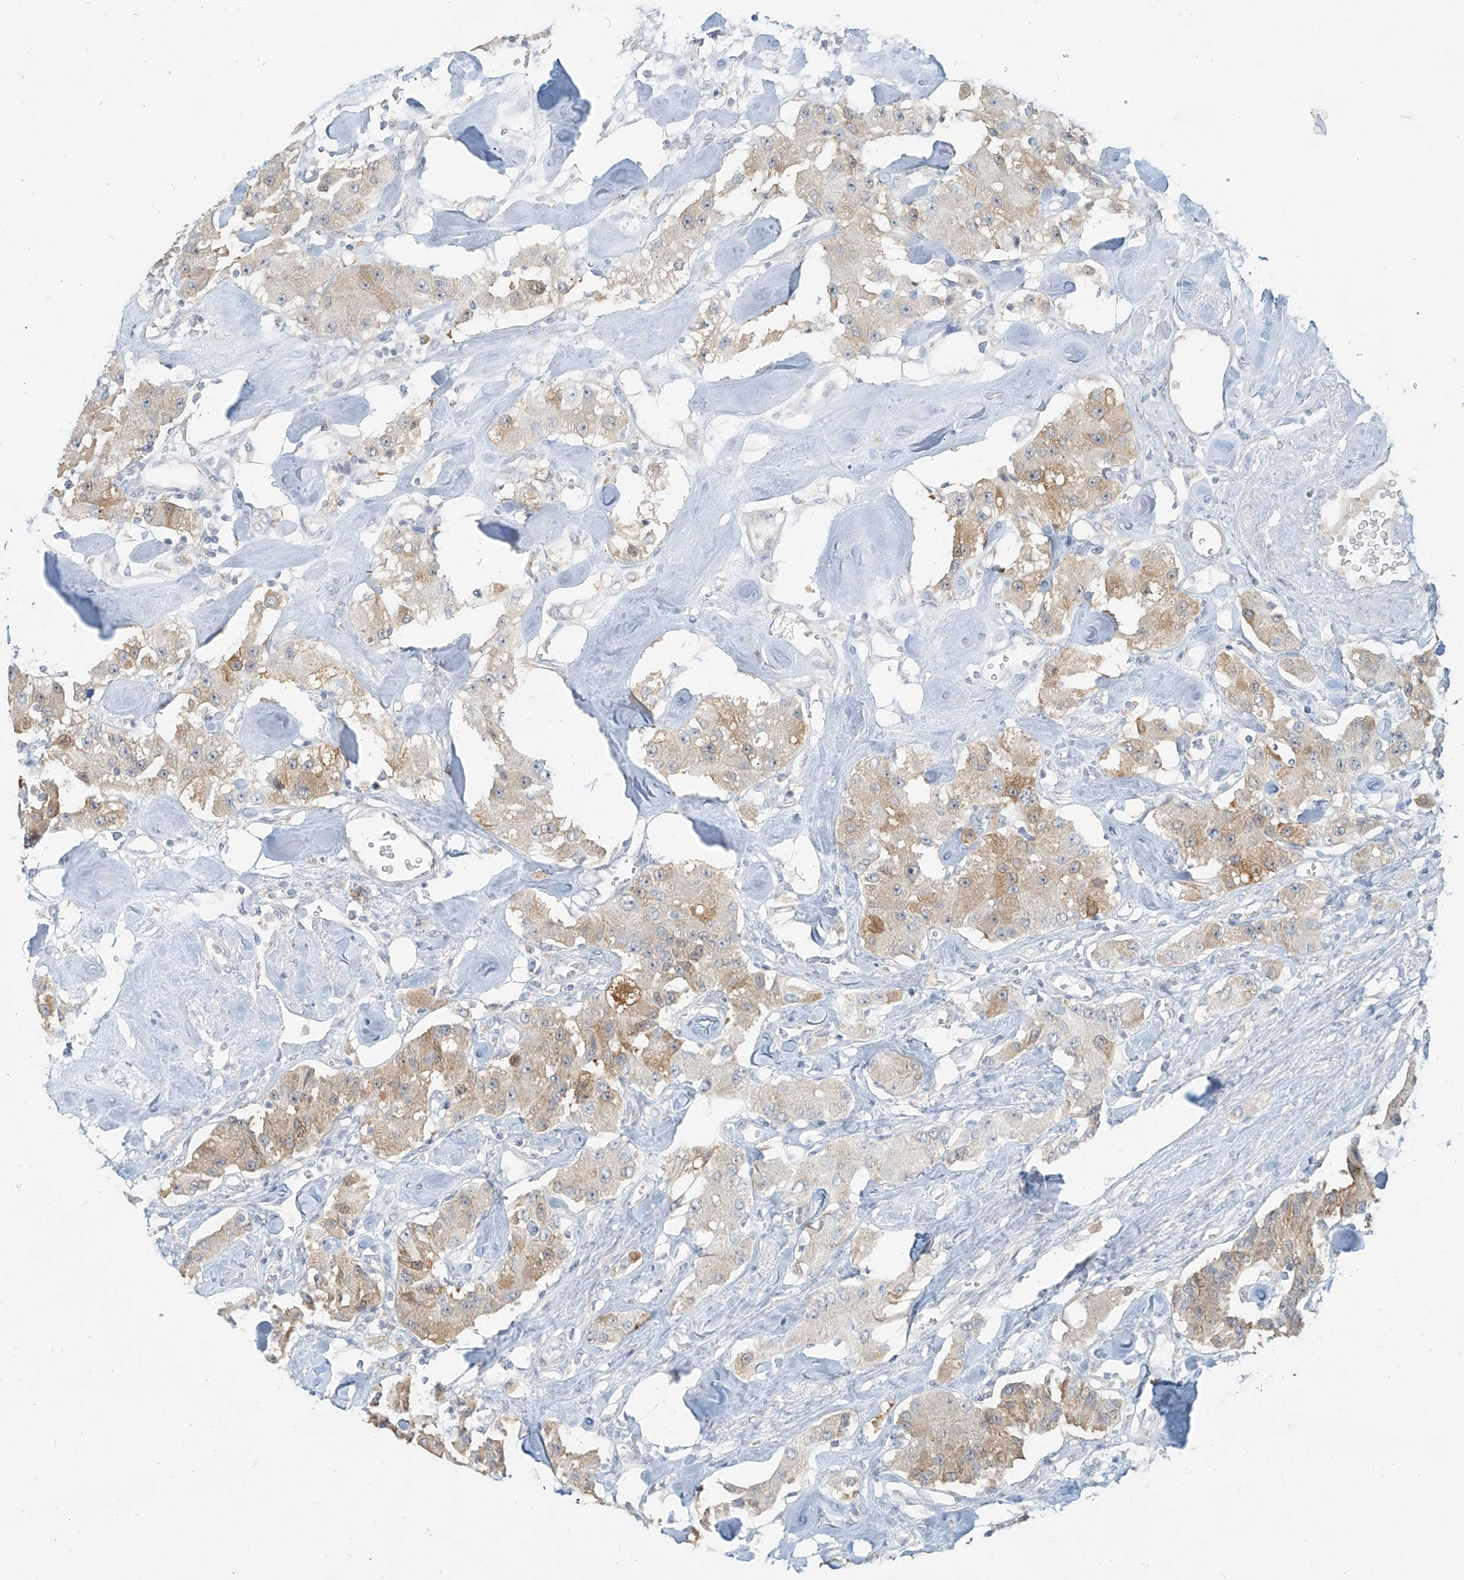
{"staining": {"intensity": "moderate", "quantity": "<25%", "location": "cytoplasmic/membranous"}, "tissue": "carcinoid", "cell_type": "Tumor cells", "image_type": "cancer", "snomed": [{"axis": "morphology", "description": "Carcinoid, malignant, NOS"}, {"axis": "topography", "description": "Pancreas"}], "caption": "IHC staining of carcinoid, which displays low levels of moderate cytoplasmic/membranous expression in about <25% of tumor cells indicating moderate cytoplasmic/membranous protein staining. The staining was performed using DAB (3,3'-diaminobenzidine) (brown) for protein detection and nuclei were counterstained in hematoxylin (blue).", "gene": "C2orf42", "patient": {"sex": "male", "age": 41}}